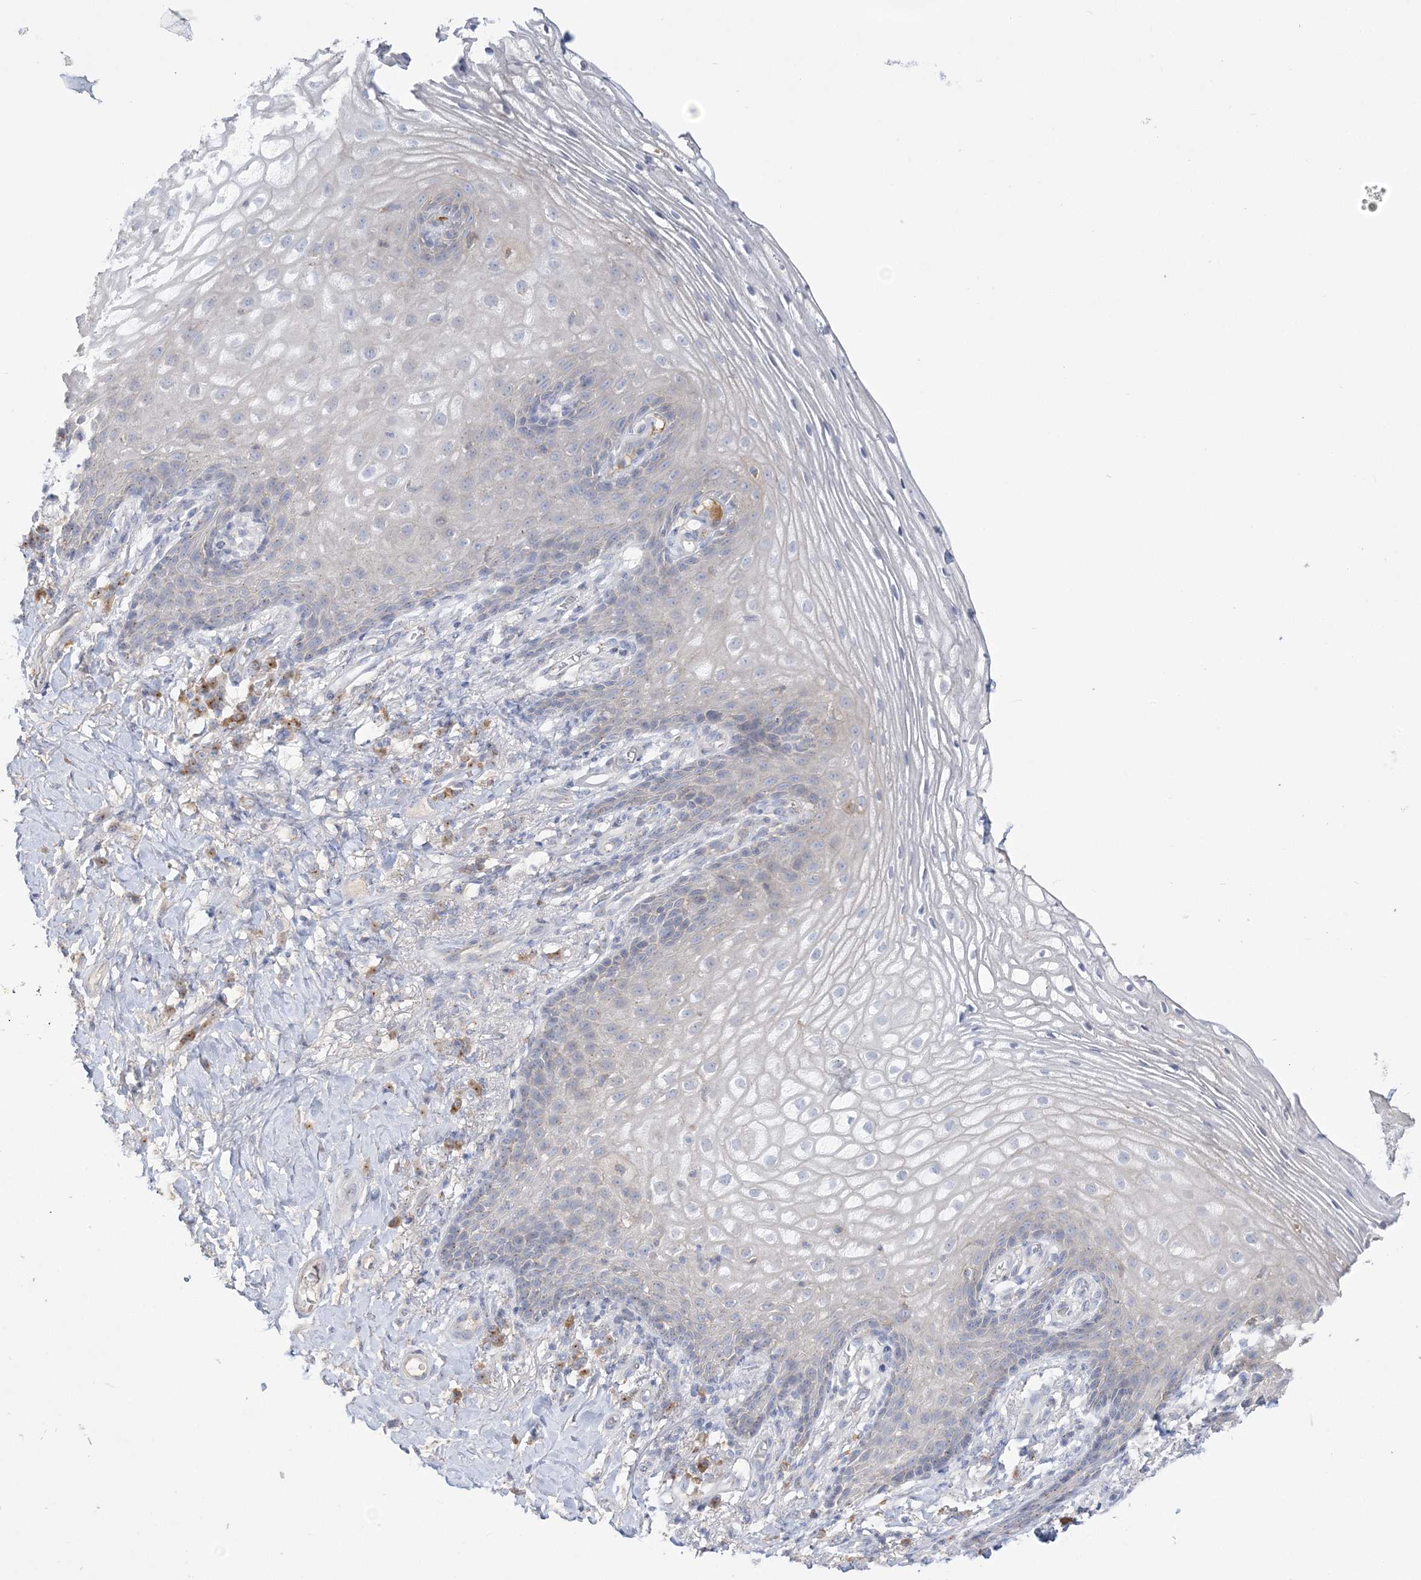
{"staining": {"intensity": "negative", "quantity": "none", "location": "none"}, "tissue": "vagina", "cell_type": "Squamous epithelial cells", "image_type": "normal", "snomed": [{"axis": "morphology", "description": "Normal tissue, NOS"}, {"axis": "topography", "description": "Vagina"}], "caption": "Histopathology image shows no significant protein expression in squamous epithelial cells of benign vagina. Nuclei are stained in blue.", "gene": "SEMA3D", "patient": {"sex": "female", "age": 60}}